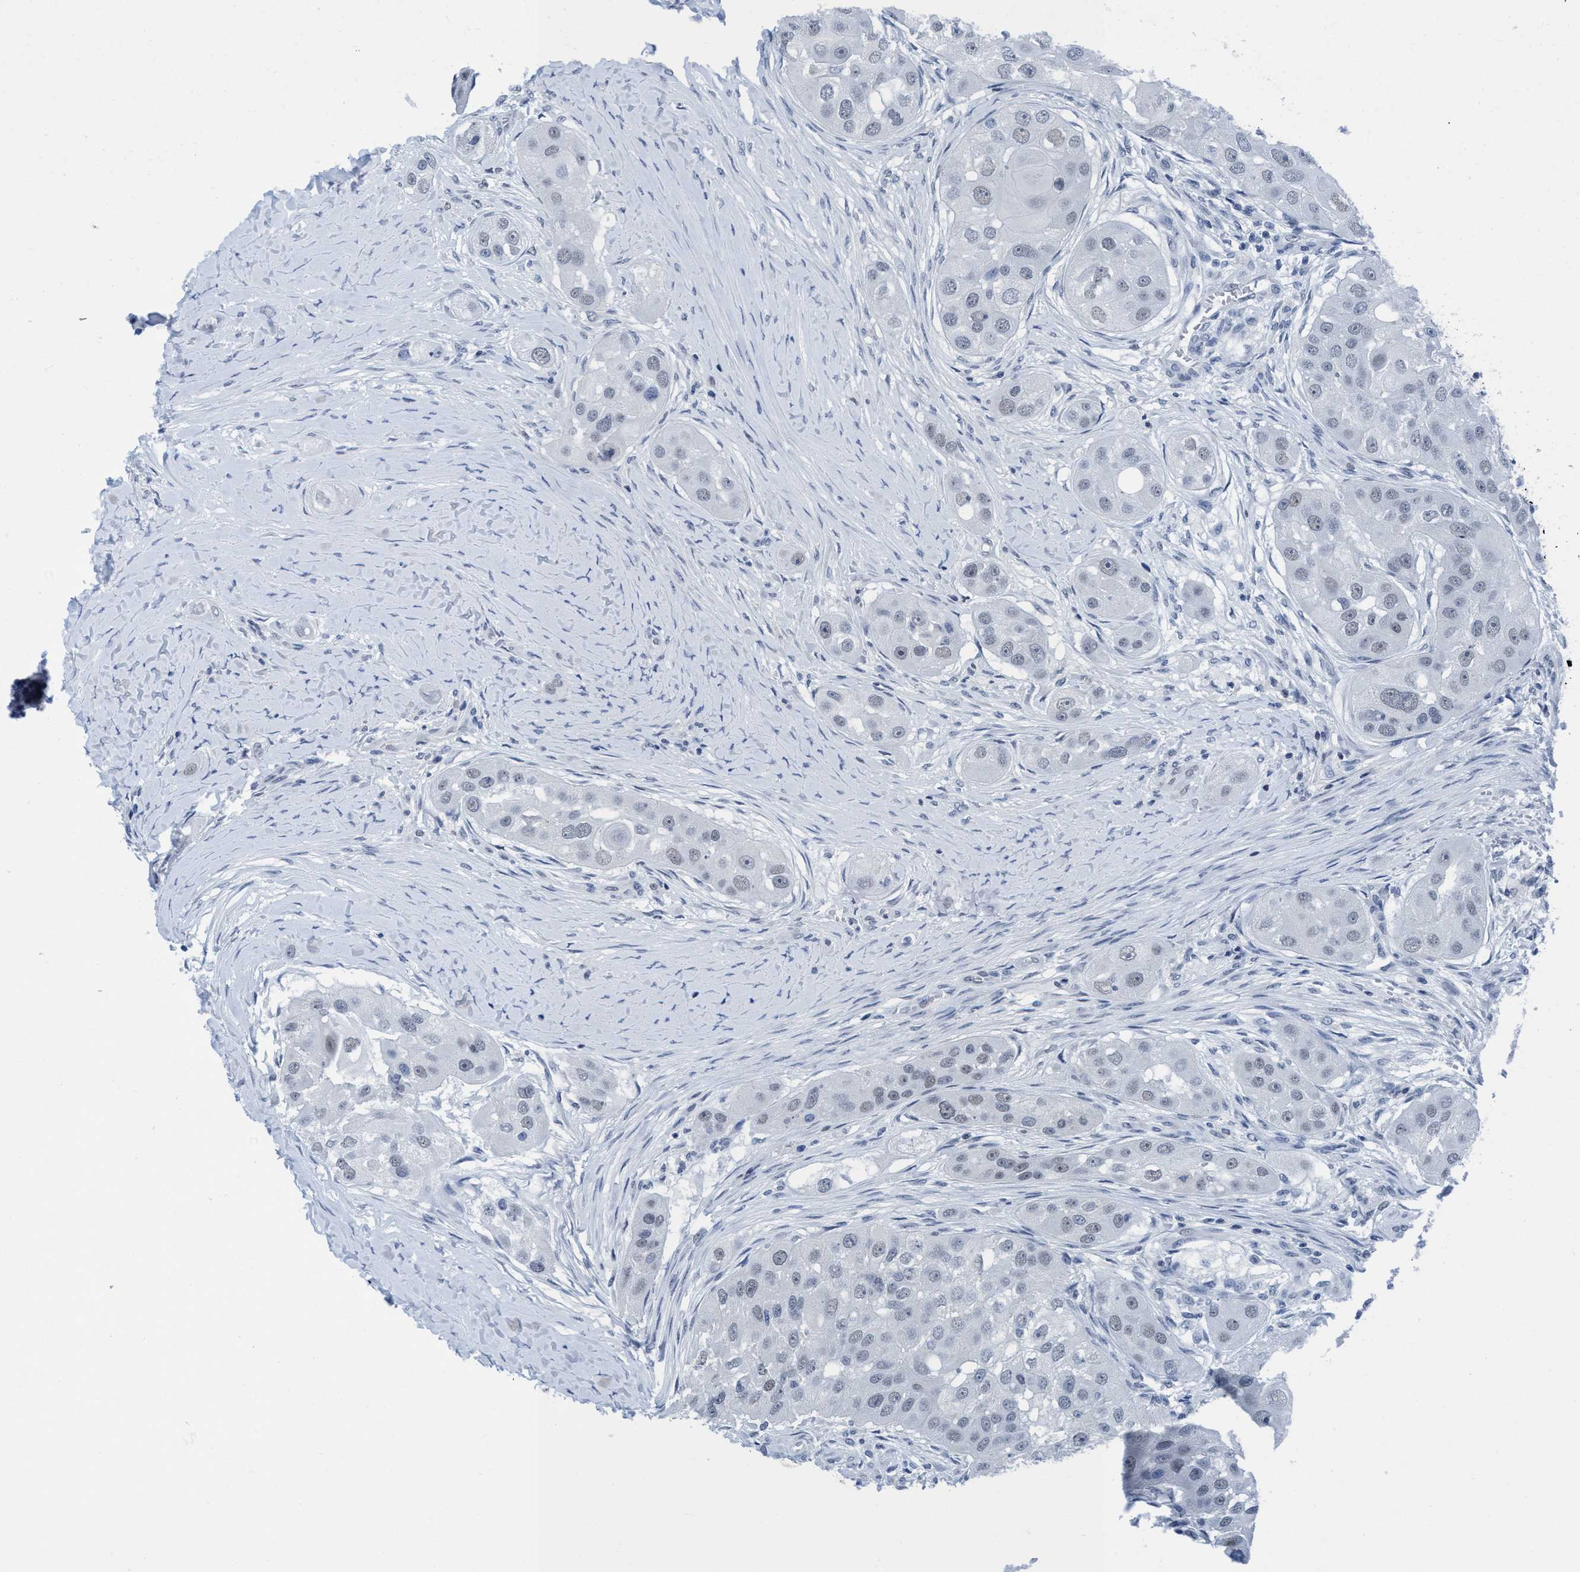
{"staining": {"intensity": "negative", "quantity": "none", "location": "none"}, "tissue": "head and neck cancer", "cell_type": "Tumor cells", "image_type": "cancer", "snomed": [{"axis": "morphology", "description": "Normal tissue, NOS"}, {"axis": "morphology", "description": "Squamous cell carcinoma, NOS"}, {"axis": "topography", "description": "Skeletal muscle"}, {"axis": "topography", "description": "Head-Neck"}], "caption": "Tumor cells show no significant protein expression in squamous cell carcinoma (head and neck).", "gene": "DNAI1", "patient": {"sex": "male", "age": 51}}